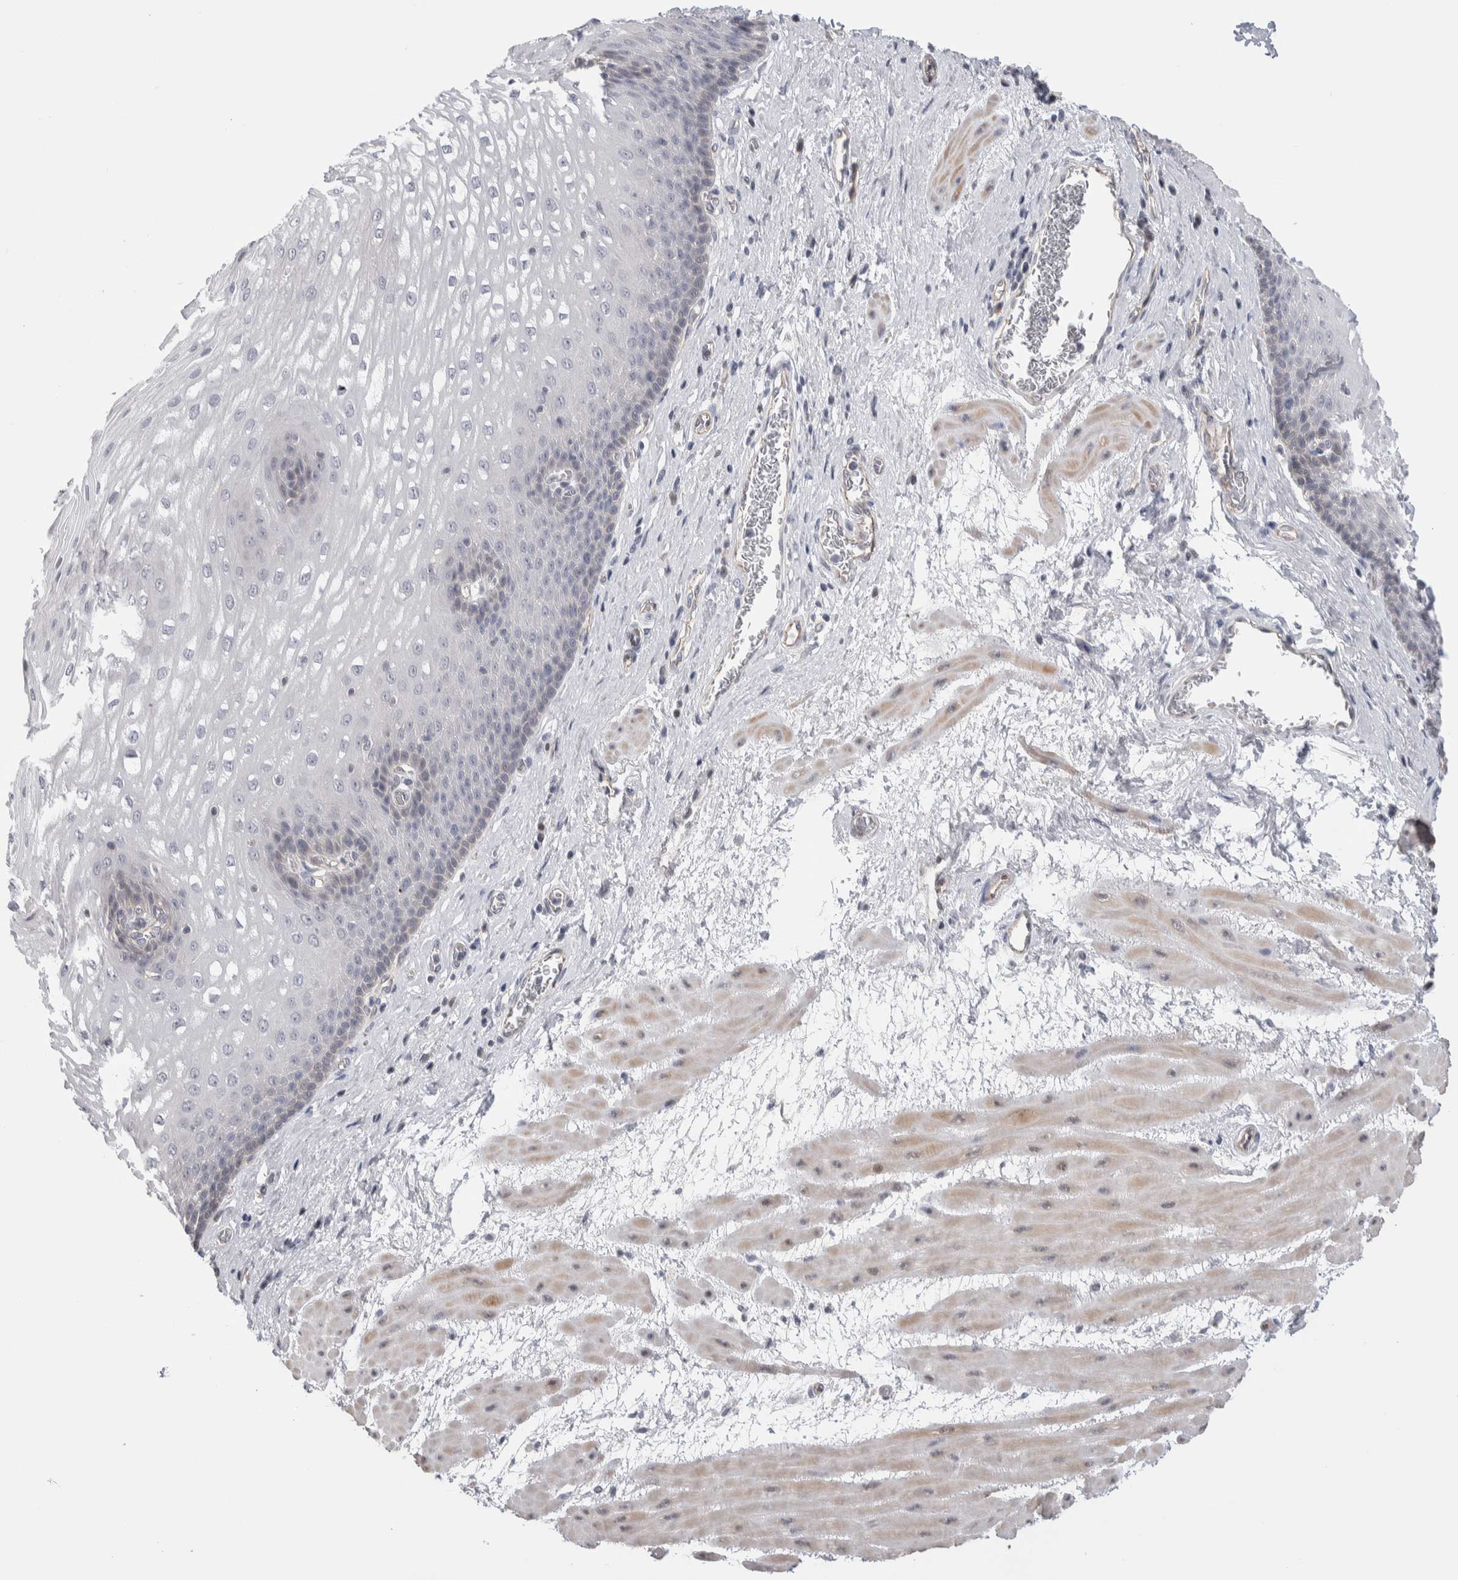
{"staining": {"intensity": "negative", "quantity": "none", "location": "none"}, "tissue": "esophagus", "cell_type": "Squamous epithelial cells", "image_type": "normal", "snomed": [{"axis": "morphology", "description": "Normal tissue, NOS"}, {"axis": "topography", "description": "Esophagus"}], "caption": "This is an immunohistochemistry photomicrograph of benign esophagus. There is no positivity in squamous epithelial cells.", "gene": "ZBTB49", "patient": {"sex": "male", "age": 48}}